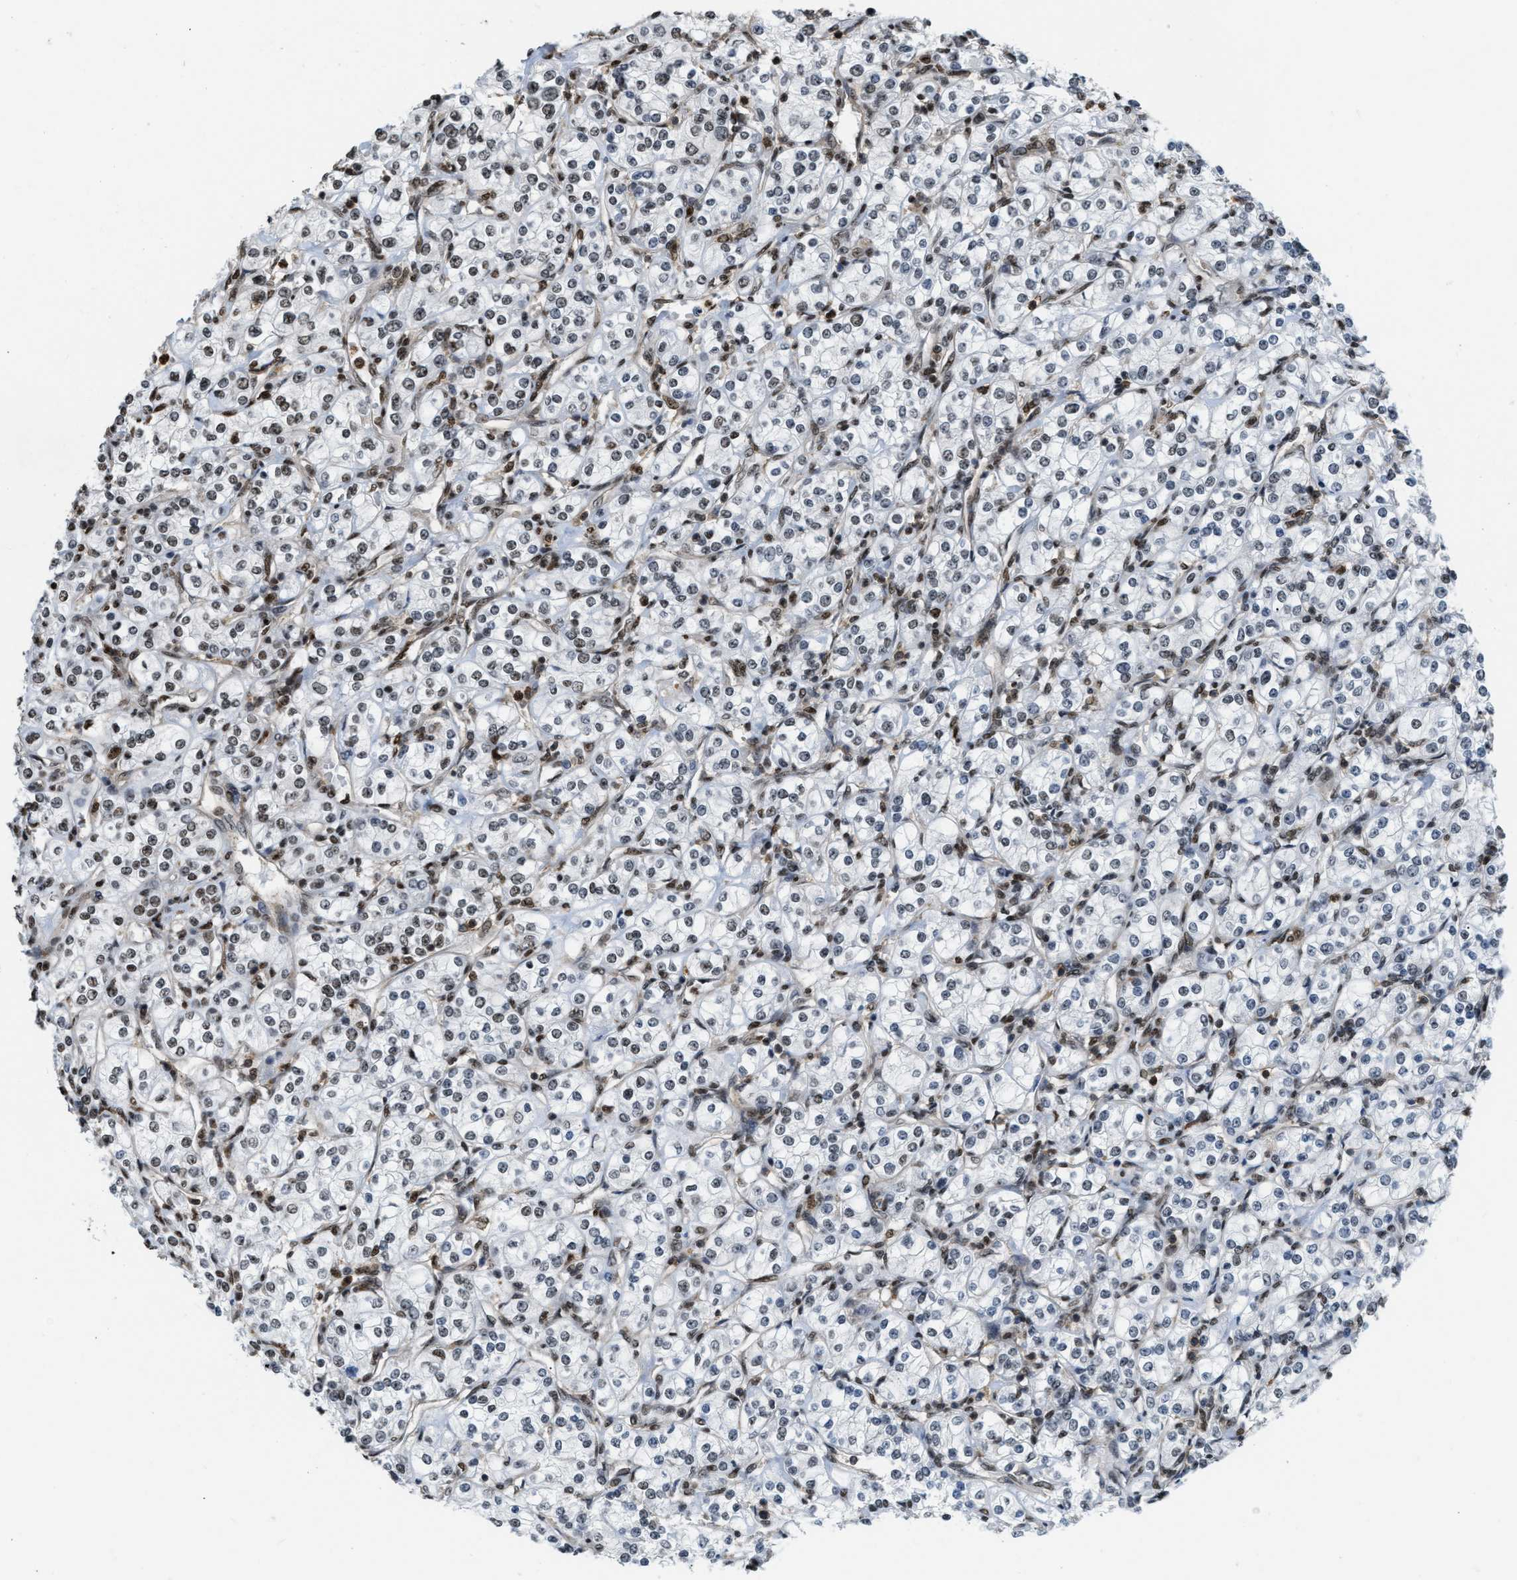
{"staining": {"intensity": "moderate", "quantity": "<25%", "location": "nuclear"}, "tissue": "renal cancer", "cell_type": "Tumor cells", "image_type": "cancer", "snomed": [{"axis": "morphology", "description": "Adenocarcinoma, NOS"}, {"axis": "topography", "description": "Kidney"}], "caption": "There is low levels of moderate nuclear positivity in tumor cells of adenocarcinoma (renal), as demonstrated by immunohistochemical staining (brown color).", "gene": "NUMA1", "patient": {"sex": "male", "age": 77}}